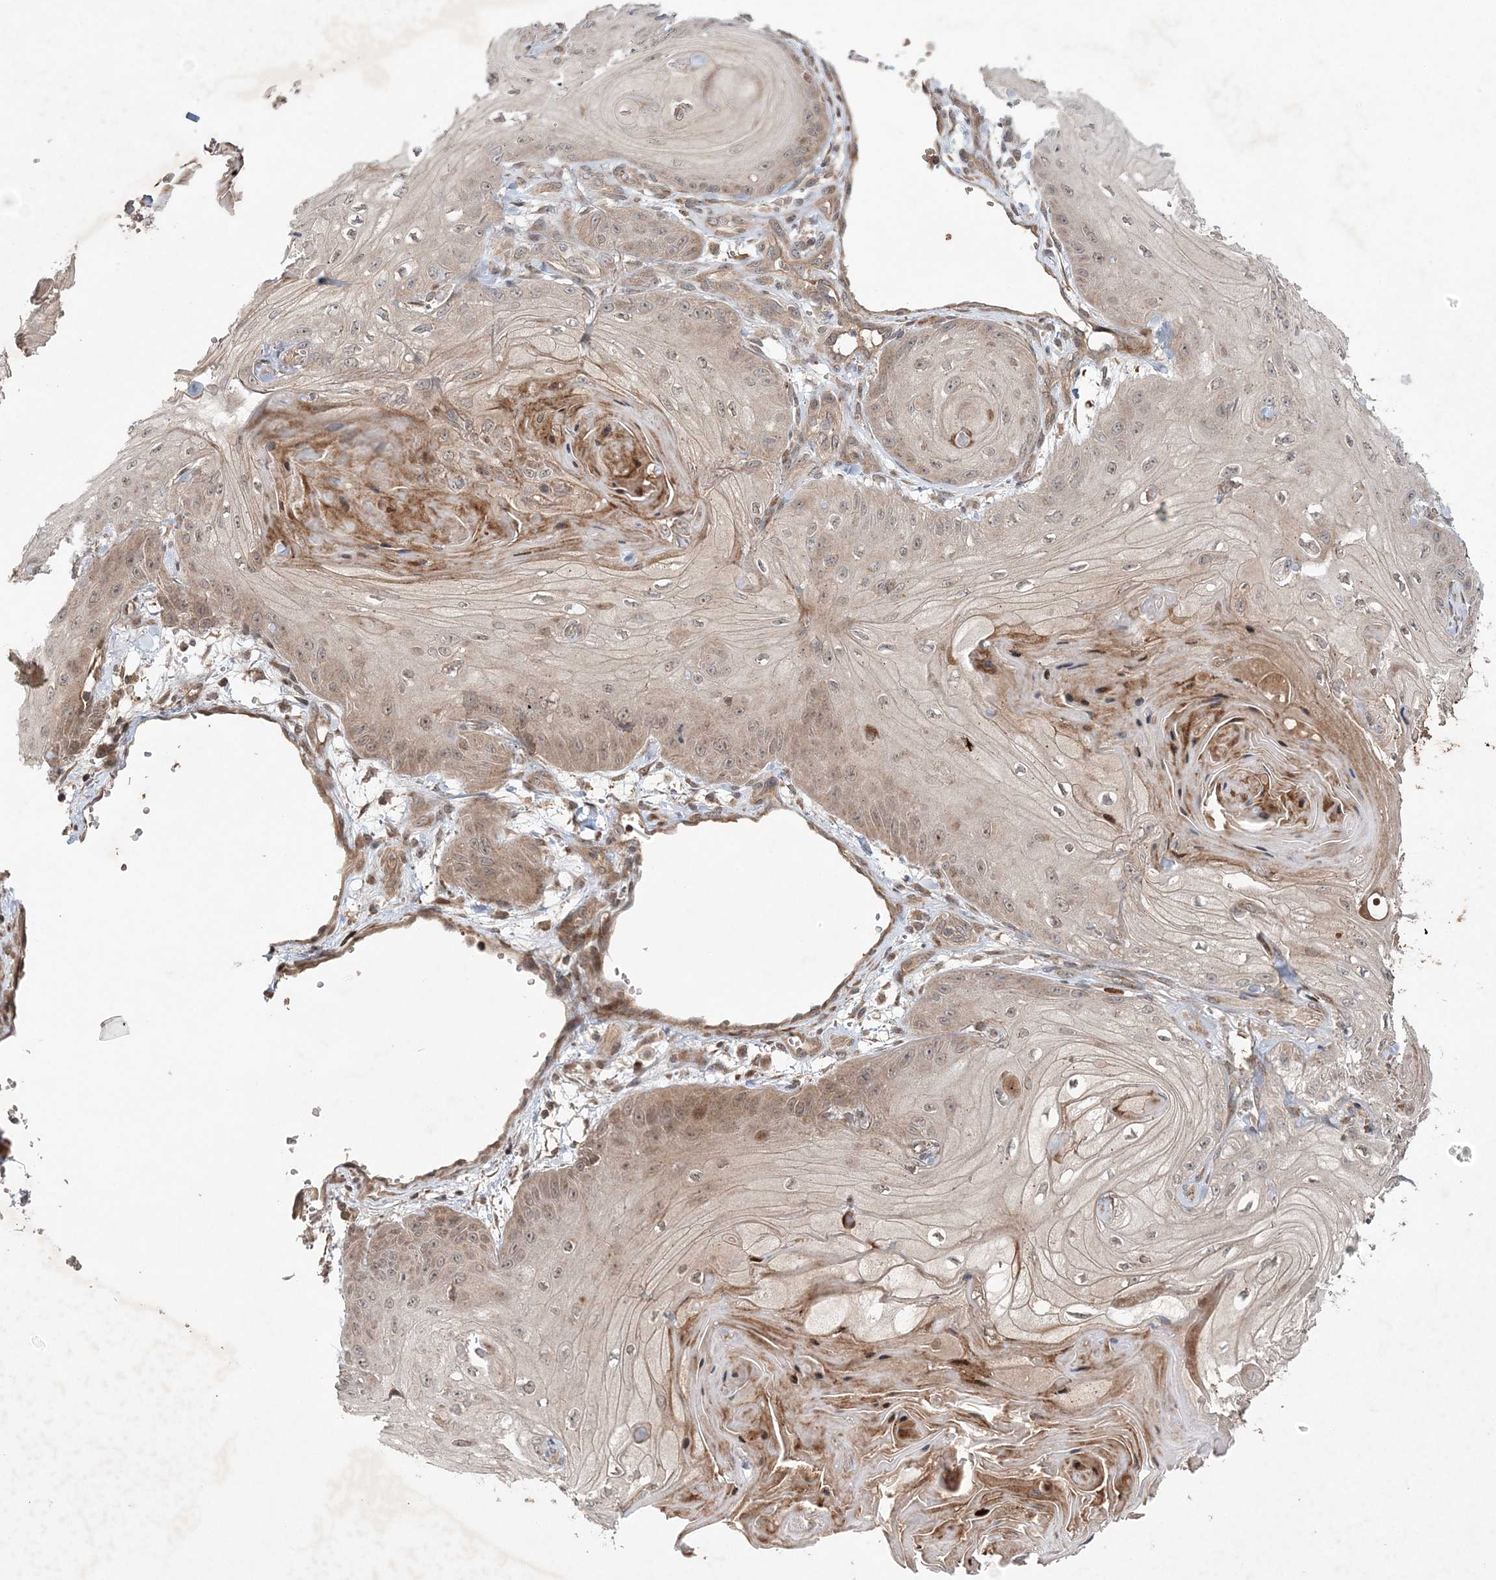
{"staining": {"intensity": "weak", "quantity": "<25%", "location": "cytoplasmic/membranous,nuclear"}, "tissue": "skin cancer", "cell_type": "Tumor cells", "image_type": "cancer", "snomed": [{"axis": "morphology", "description": "Squamous cell carcinoma, NOS"}, {"axis": "topography", "description": "Skin"}], "caption": "Tumor cells are negative for protein expression in human skin cancer (squamous cell carcinoma).", "gene": "UBTD2", "patient": {"sex": "male", "age": 74}}